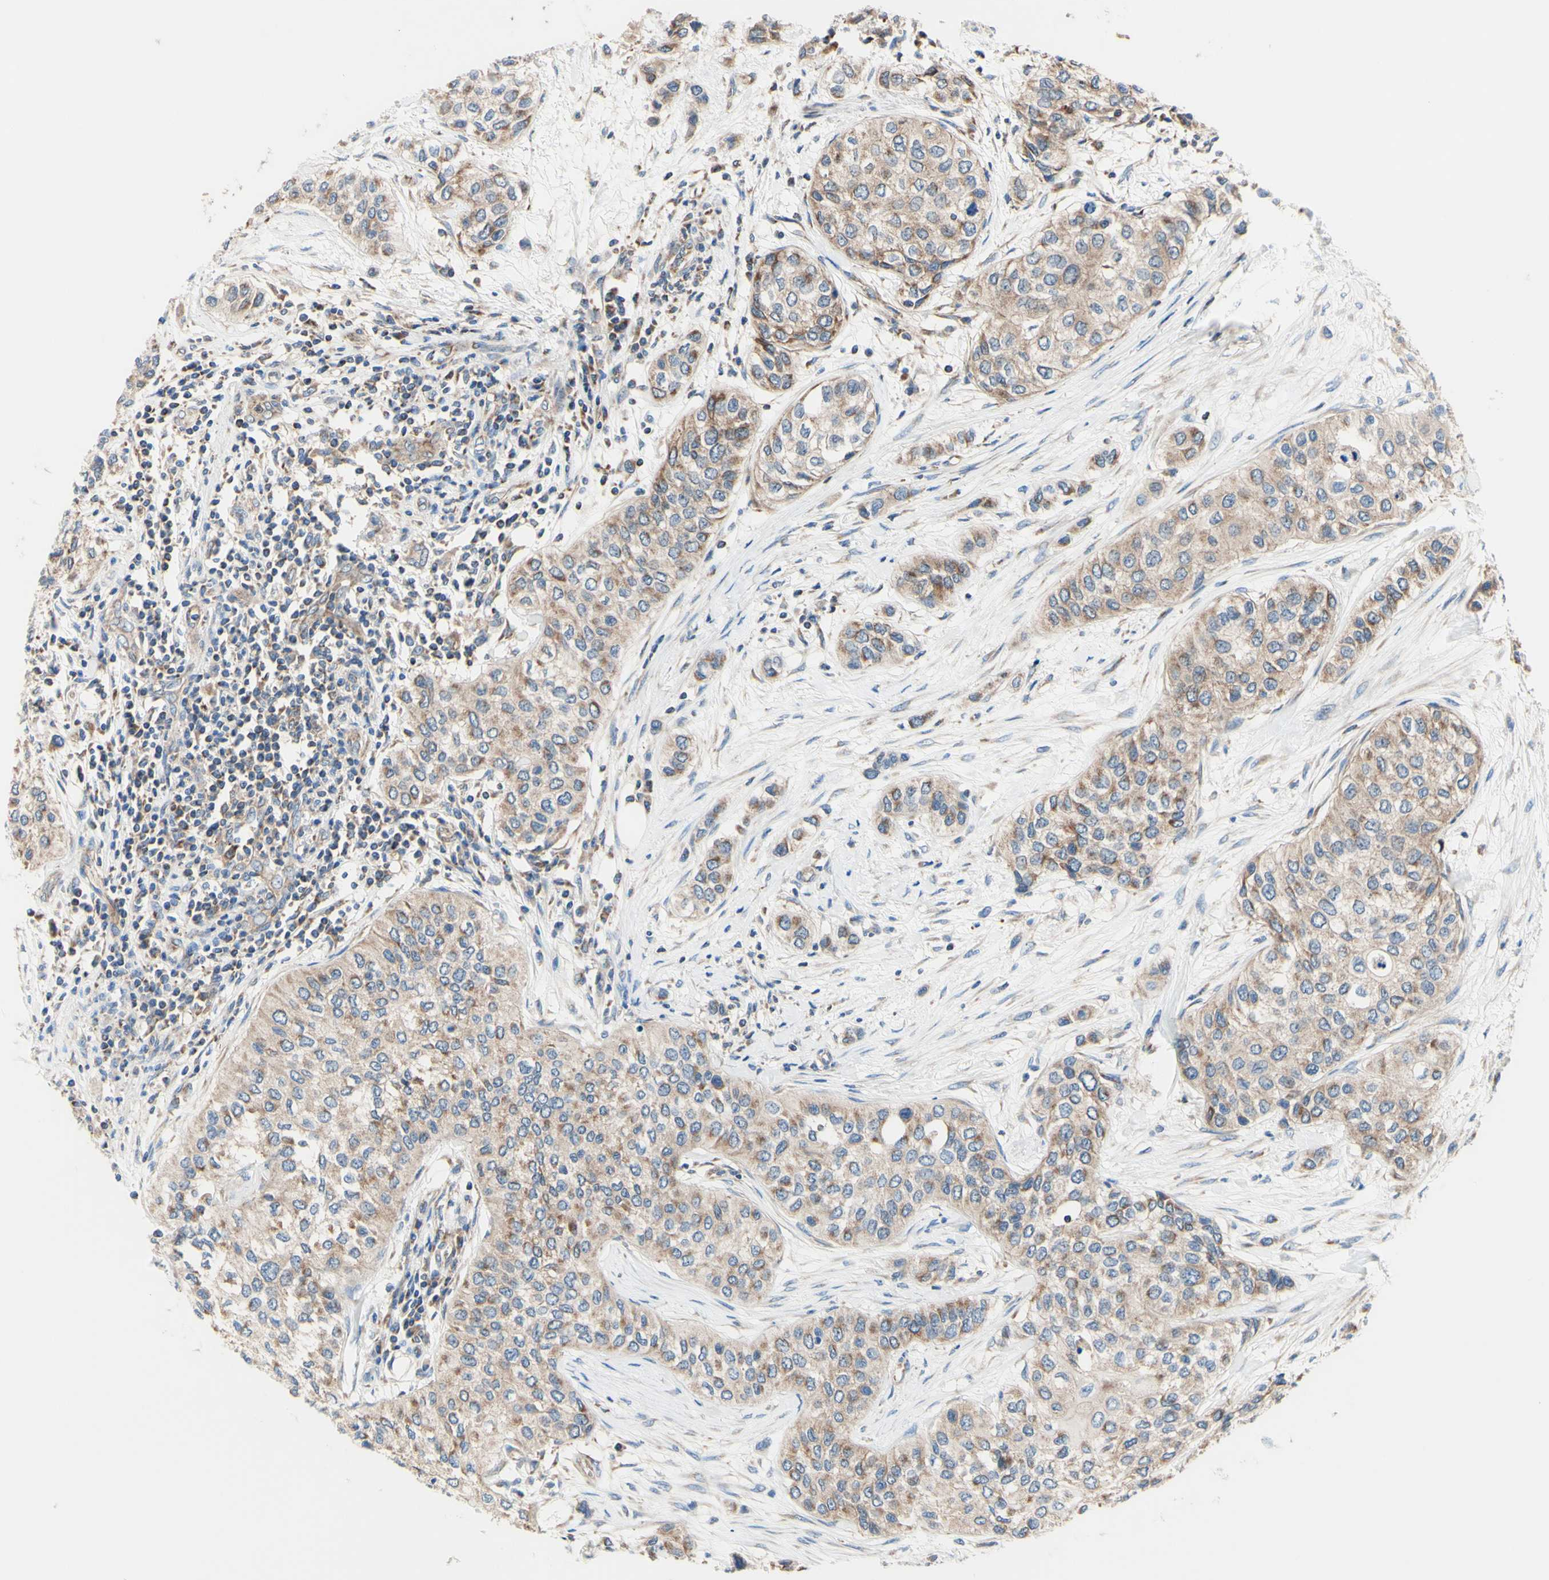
{"staining": {"intensity": "weak", "quantity": ">75%", "location": "cytoplasmic/membranous"}, "tissue": "urothelial cancer", "cell_type": "Tumor cells", "image_type": "cancer", "snomed": [{"axis": "morphology", "description": "Urothelial carcinoma, High grade"}, {"axis": "topography", "description": "Urinary bladder"}], "caption": "Immunohistochemical staining of human urothelial cancer exhibits low levels of weak cytoplasmic/membranous positivity in approximately >75% of tumor cells. (Stains: DAB in brown, nuclei in blue, Microscopy: brightfield microscopy at high magnification).", "gene": "FMR1", "patient": {"sex": "female", "age": 56}}